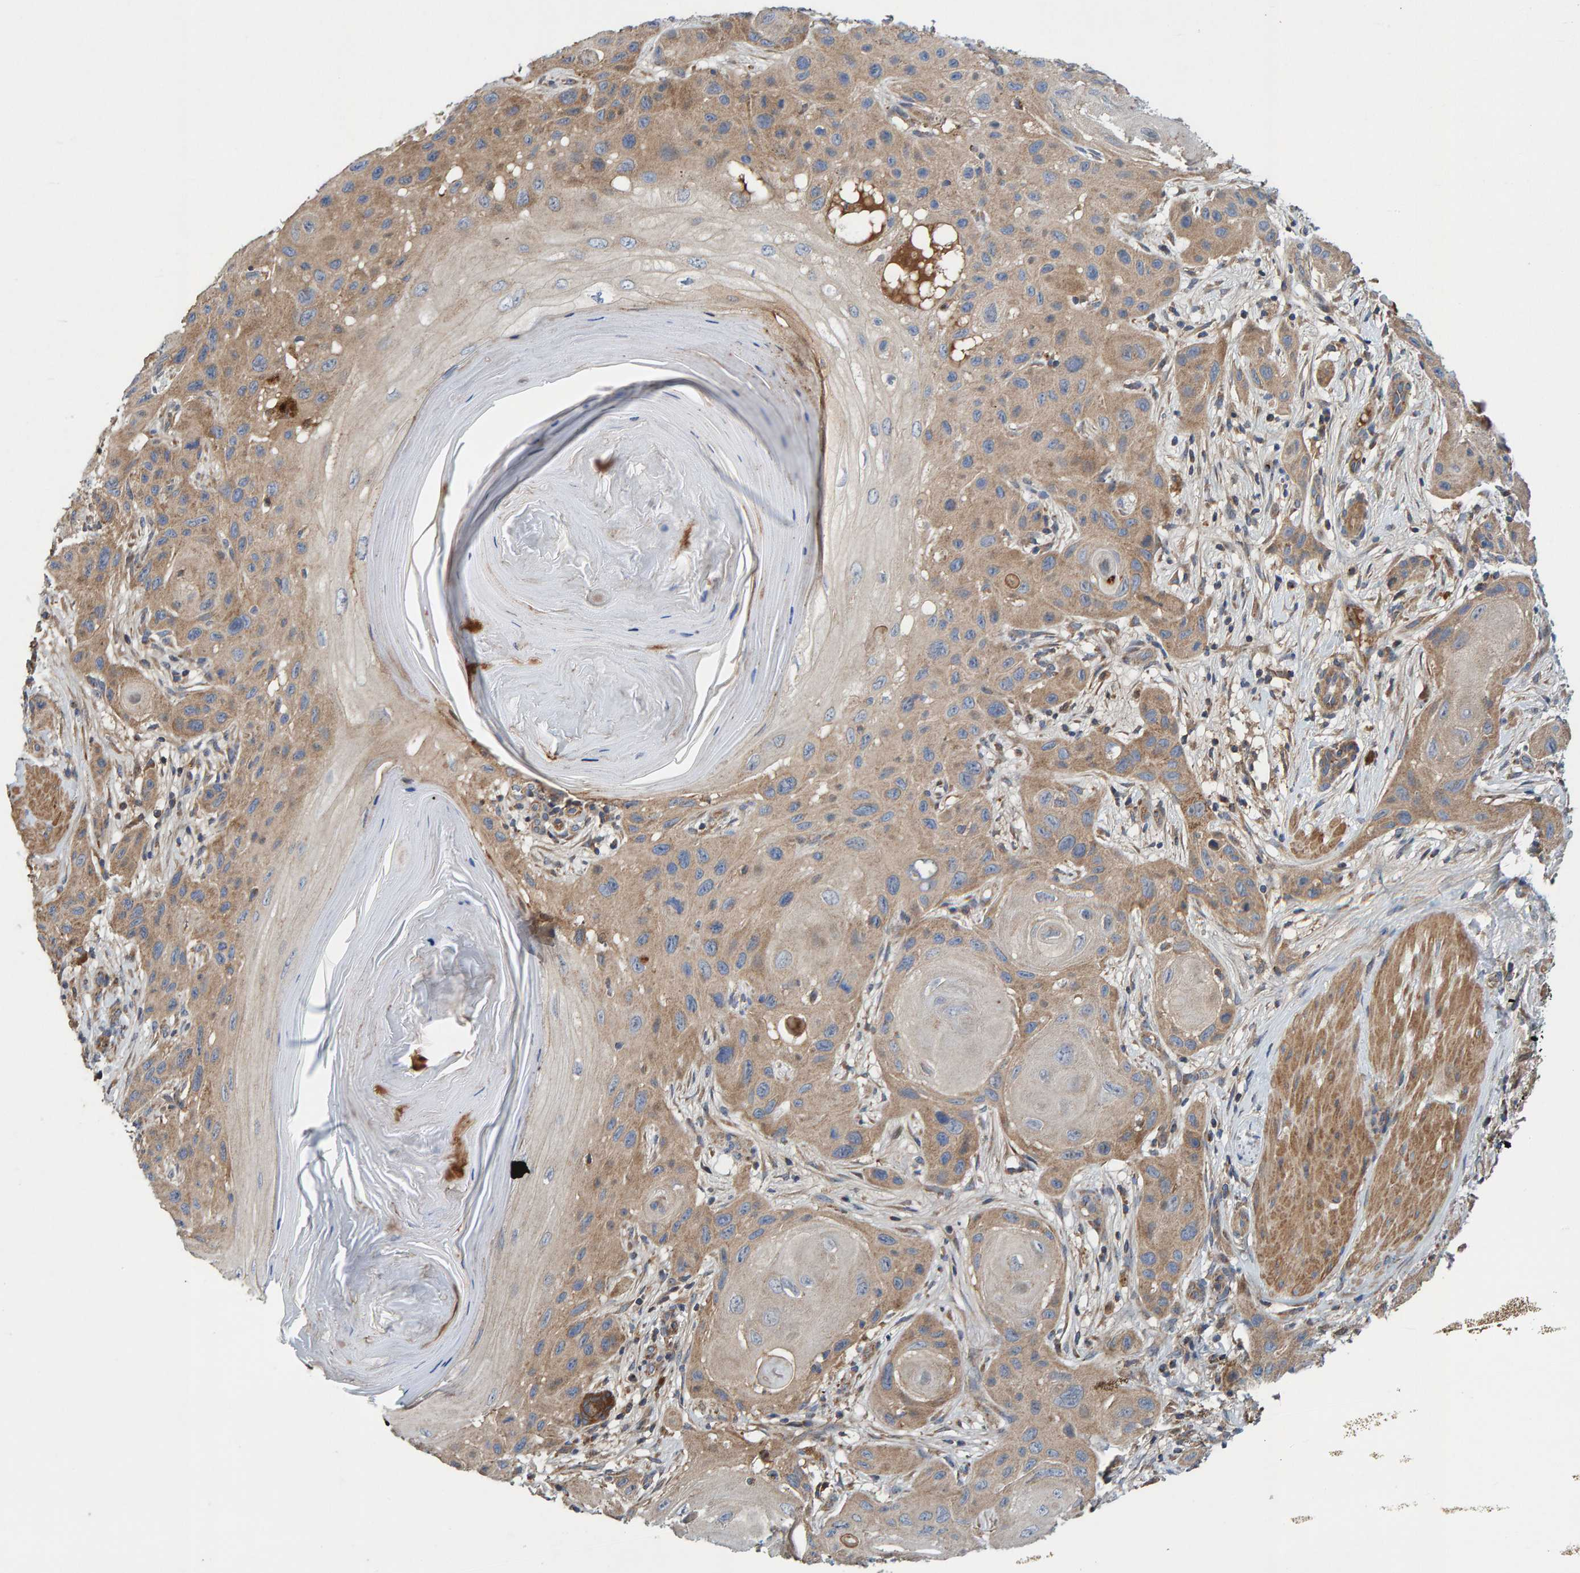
{"staining": {"intensity": "moderate", "quantity": ">75%", "location": "cytoplasmic/membranous"}, "tissue": "skin cancer", "cell_type": "Tumor cells", "image_type": "cancer", "snomed": [{"axis": "morphology", "description": "Squamous cell carcinoma, NOS"}, {"axis": "topography", "description": "Skin"}], "caption": "Tumor cells reveal moderate cytoplasmic/membranous staining in approximately >75% of cells in skin squamous cell carcinoma.", "gene": "KIAA0753", "patient": {"sex": "female", "age": 96}}